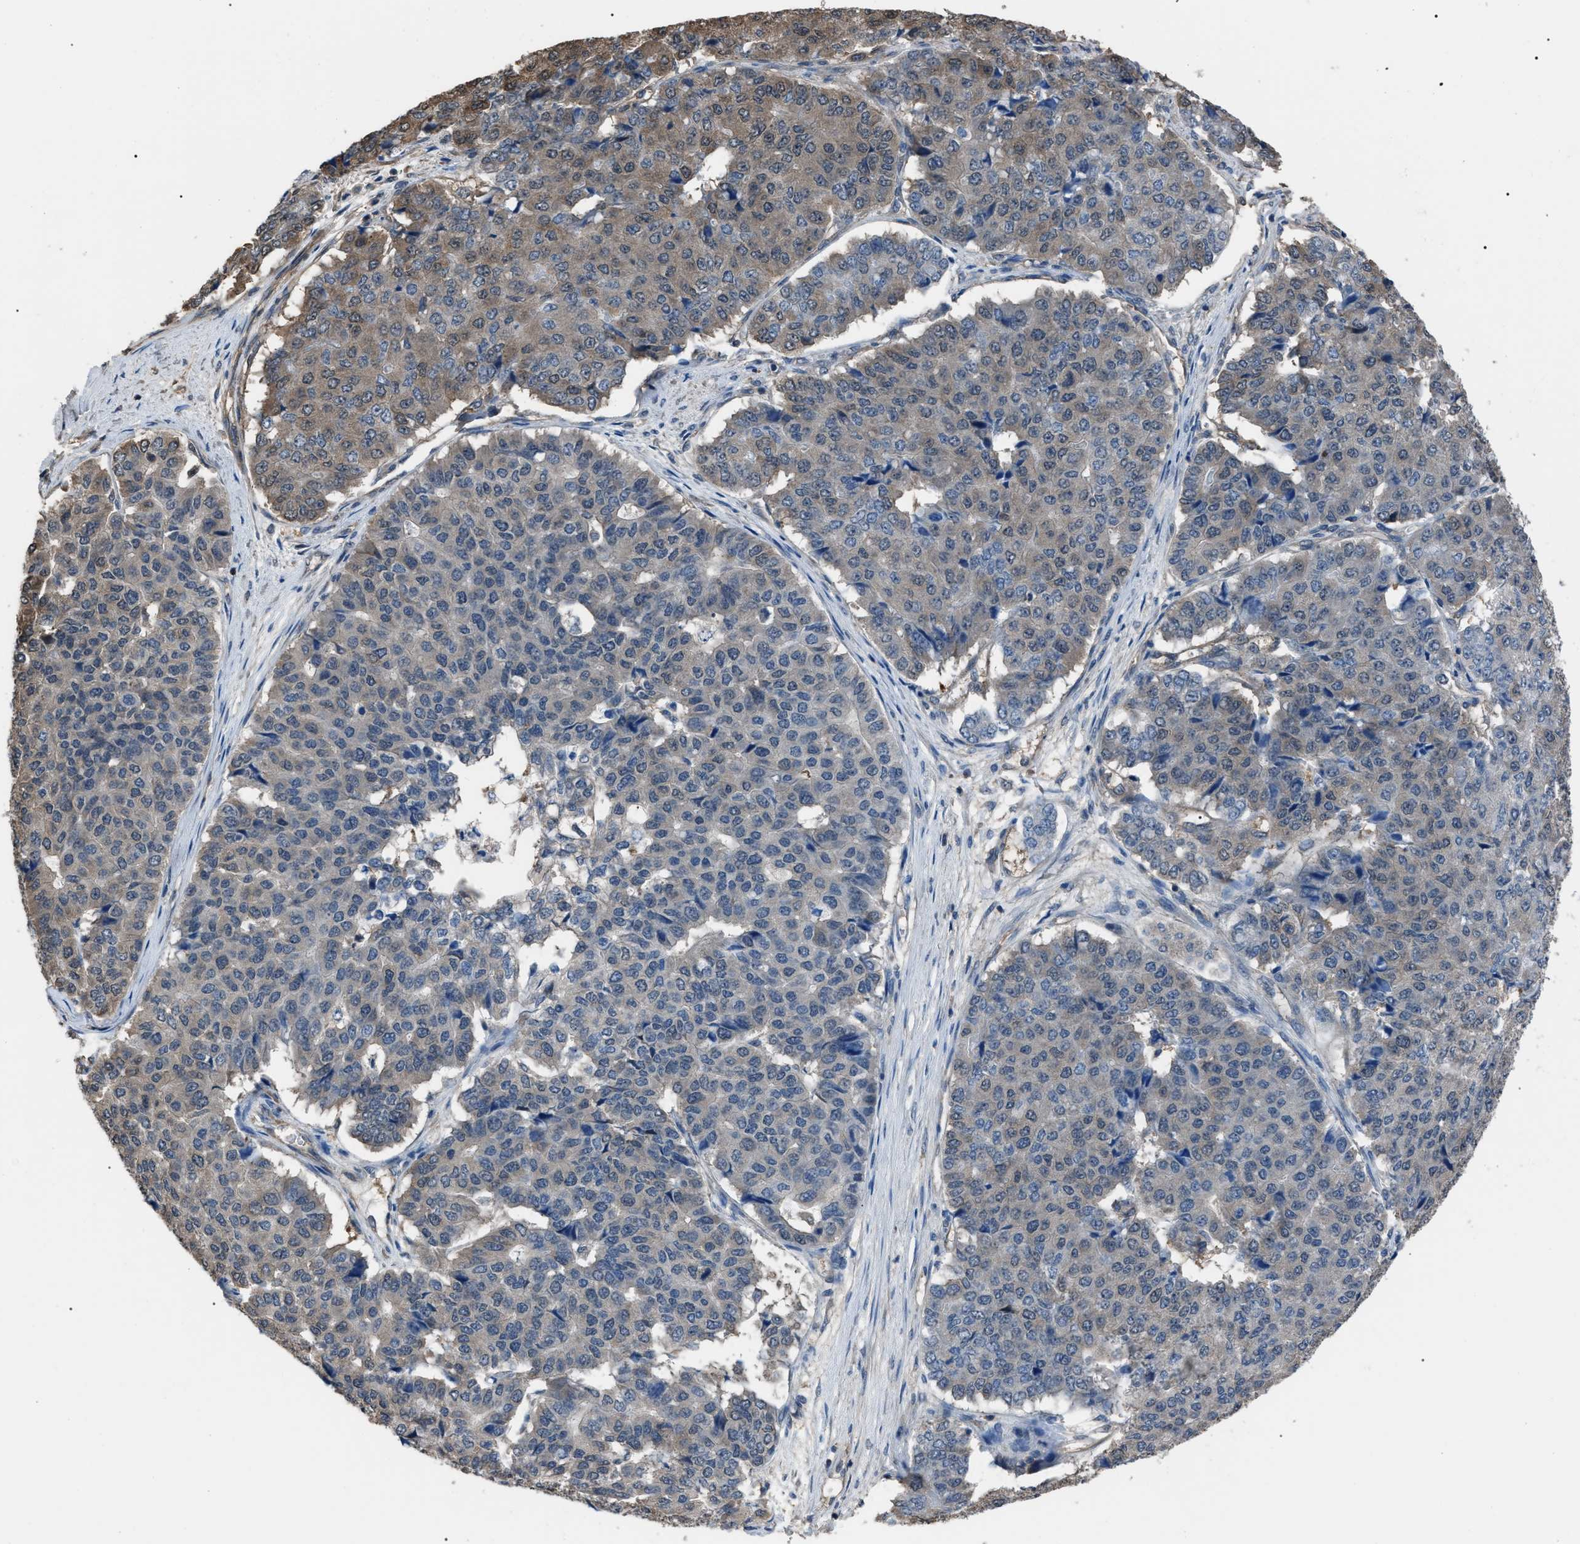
{"staining": {"intensity": "weak", "quantity": "<25%", "location": "cytoplasmic/membranous"}, "tissue": "pancreatic cancer", "cell_type": "Tumor cells", "image_type": "cancer", "snomed": [{"axis": "morphology", "description": "Adenocarcinoma, NOS"}, {"axis": "topography", "description": "Pancreas"}], "caption": "Micrograph shows no protein staining in tumor cells of pancreatic adenocarcinoma tissue. Brightfield microscopy of IHC stained with DAB (3,3'-diaminobenzidine) (brown) and hematoxylin (blue), captured at high magnification.", "gene": "PDCD5", "patient": {"sex": "male", "age": 50}}